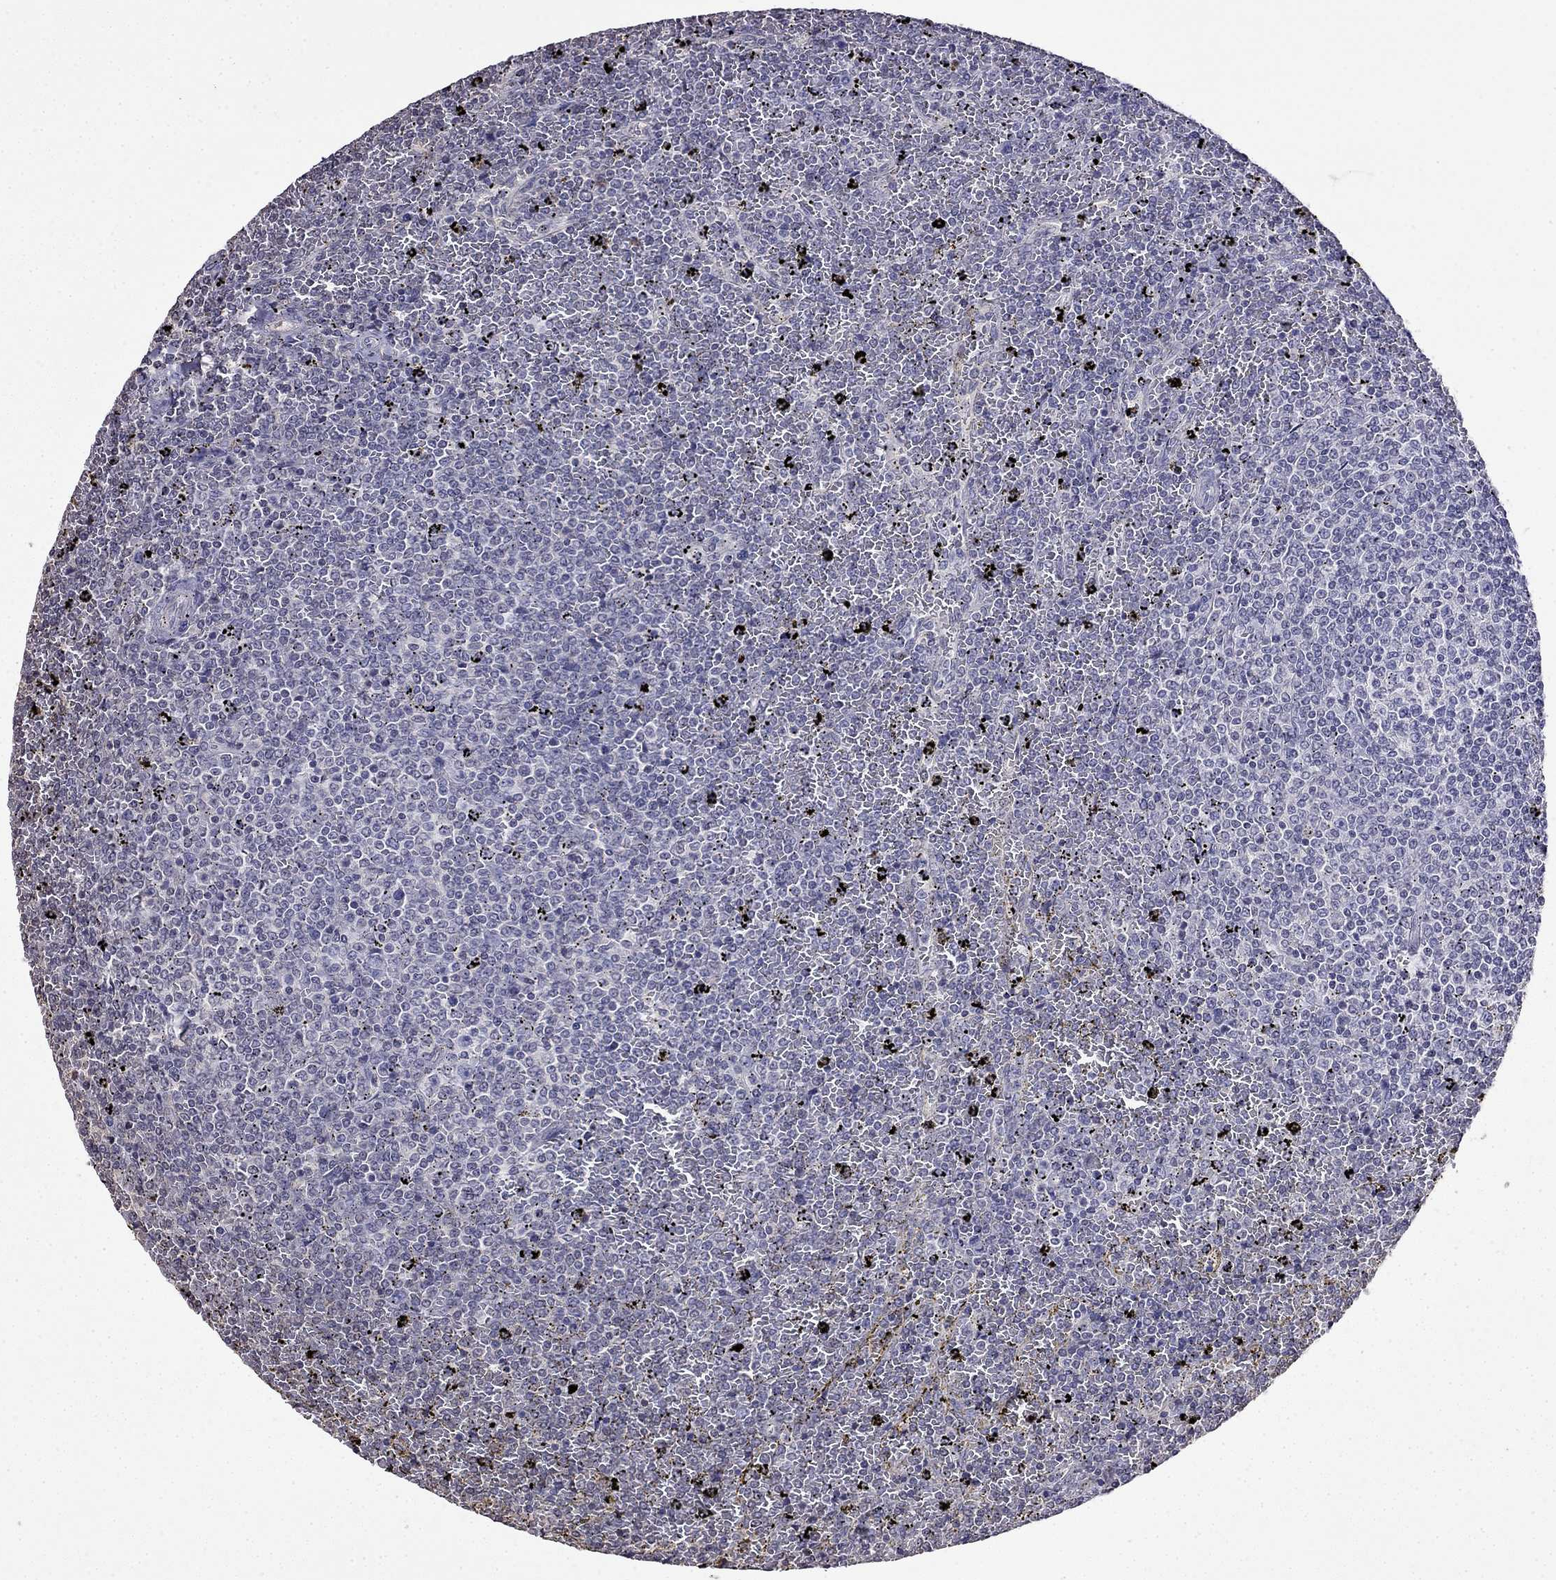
{"staining": {"intensity": "negative", "quantity": "none", "location": "none"}, "tissue": "lymphoma", "cell_type": "Tumor cells", "image_type": "cancer", "snomed": [{"axis": "morphology", "description": "Malignant lymphoma, non-Hodgkin's type, Low grade"}, {"axis": "topography", "description": "Spleen"}], "caption": "An image of human malignant lymphoma, non-Hodgkin's type (low-grade) is negative for staining in tumor cells.", "gene": "GUCA1B", "patient": {"sex": "female", "age": 77}}